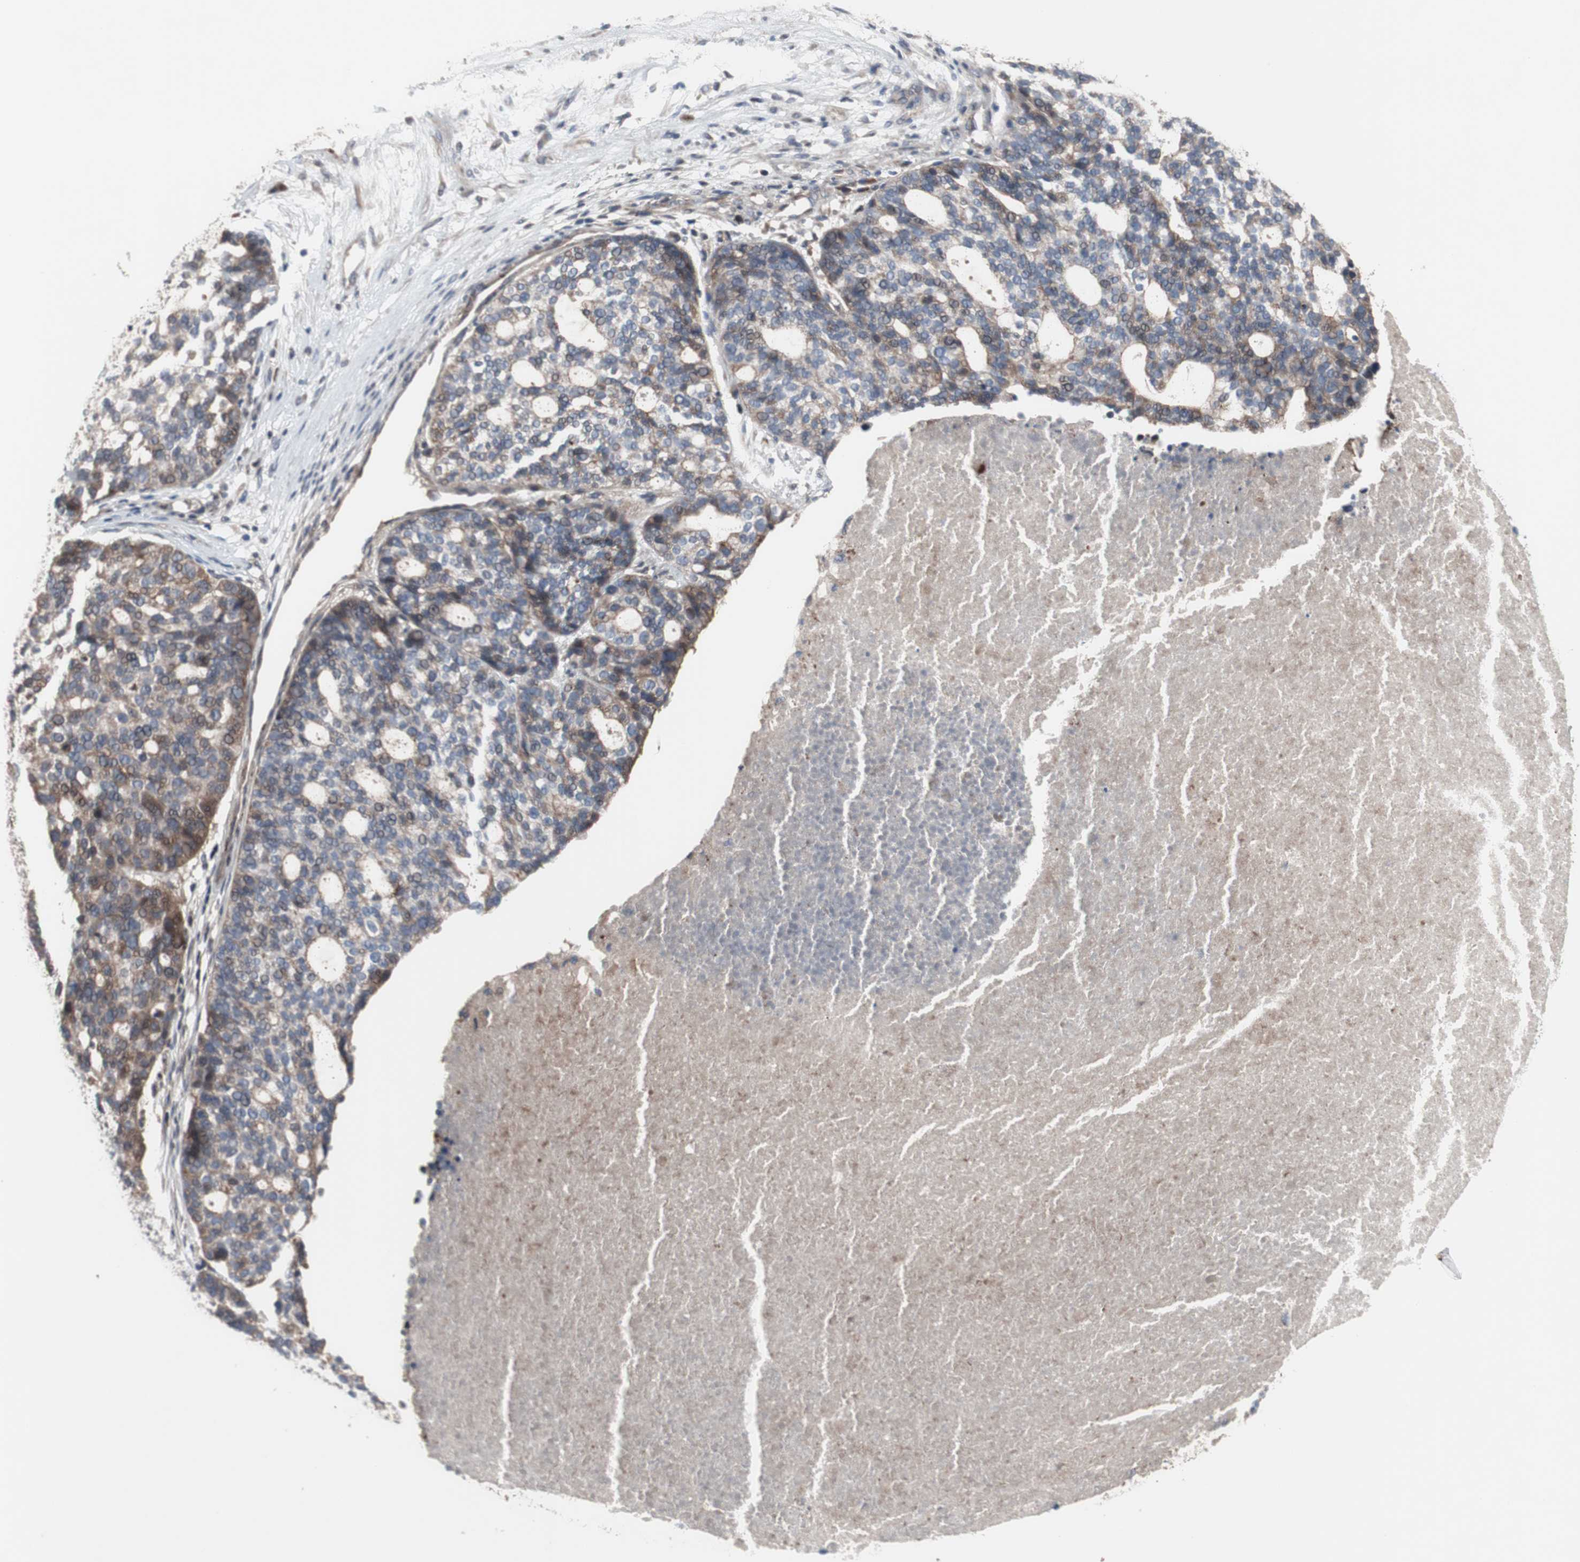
{"staining": {"intensity": "moderate", "quantity": ">75%", "location": "cytoplasmic/membranous"}, "tissue": "ovarian cancer", "cell_type": "Tumor cells", "image_type": "cancer", "snomed": [{"axis": "morphology", "description": "Cystadenocarcinoma, serous, NOS"}, {"axis": "topography", "description": "Ovary"}], "caption": "This is an image of immunohistochemistry (IHC) staining of ovarian cancer, which shows moderate staining in the cytoplasmic/membranous of tumor cells.", "gene": "OAZ1", "patient": {"sex": "female", "age": 59}}